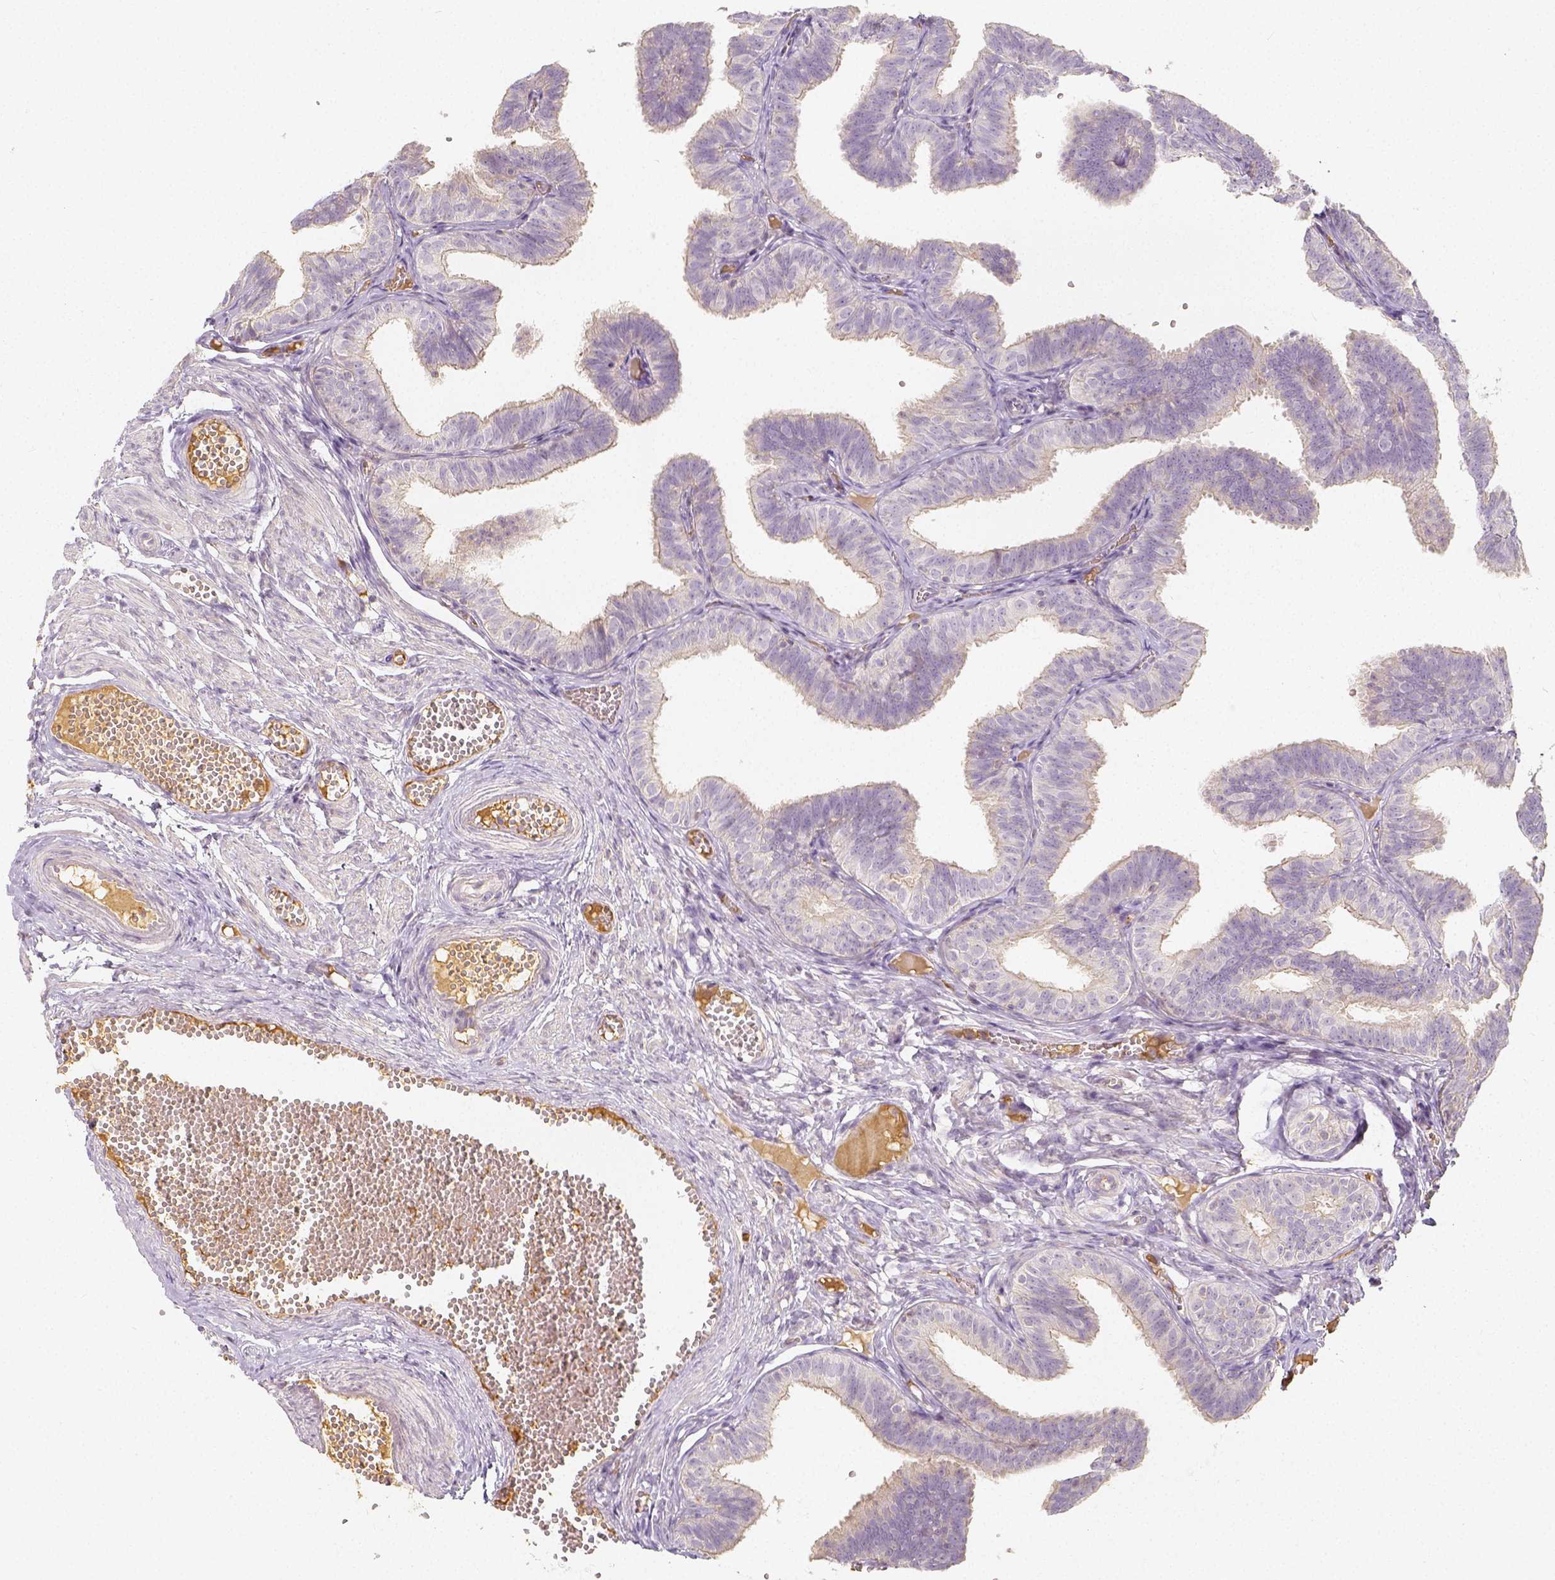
{"staining": {"intensity": "weak", "quantity": ">75%", "location": "cytoplasmic/membranous"}, "tissue": "fallopian tube", "cell_type": "Glandular cells", "image_type": "normal", "snomed": [{"axis": "morphology", "description": "Normal tissue, NOS"}, {"axis": "topography", "description": "Fallopian tube"}], "caption": "IHC staining of normal fallopian tube, which displays low levels of weak cytoplasmic/membranous staining in approximately >75% of glandular cells indicating weak cytoplasmic/membranous protein positivity. The staining was performed using DAB (3,3'-diaminobenzidine) (brown) for protein detection and nuclei were counterstained in hematoxylin (blue).", "gene": "PTPRJ", "patient": {"sex": "female", "age": 25}}